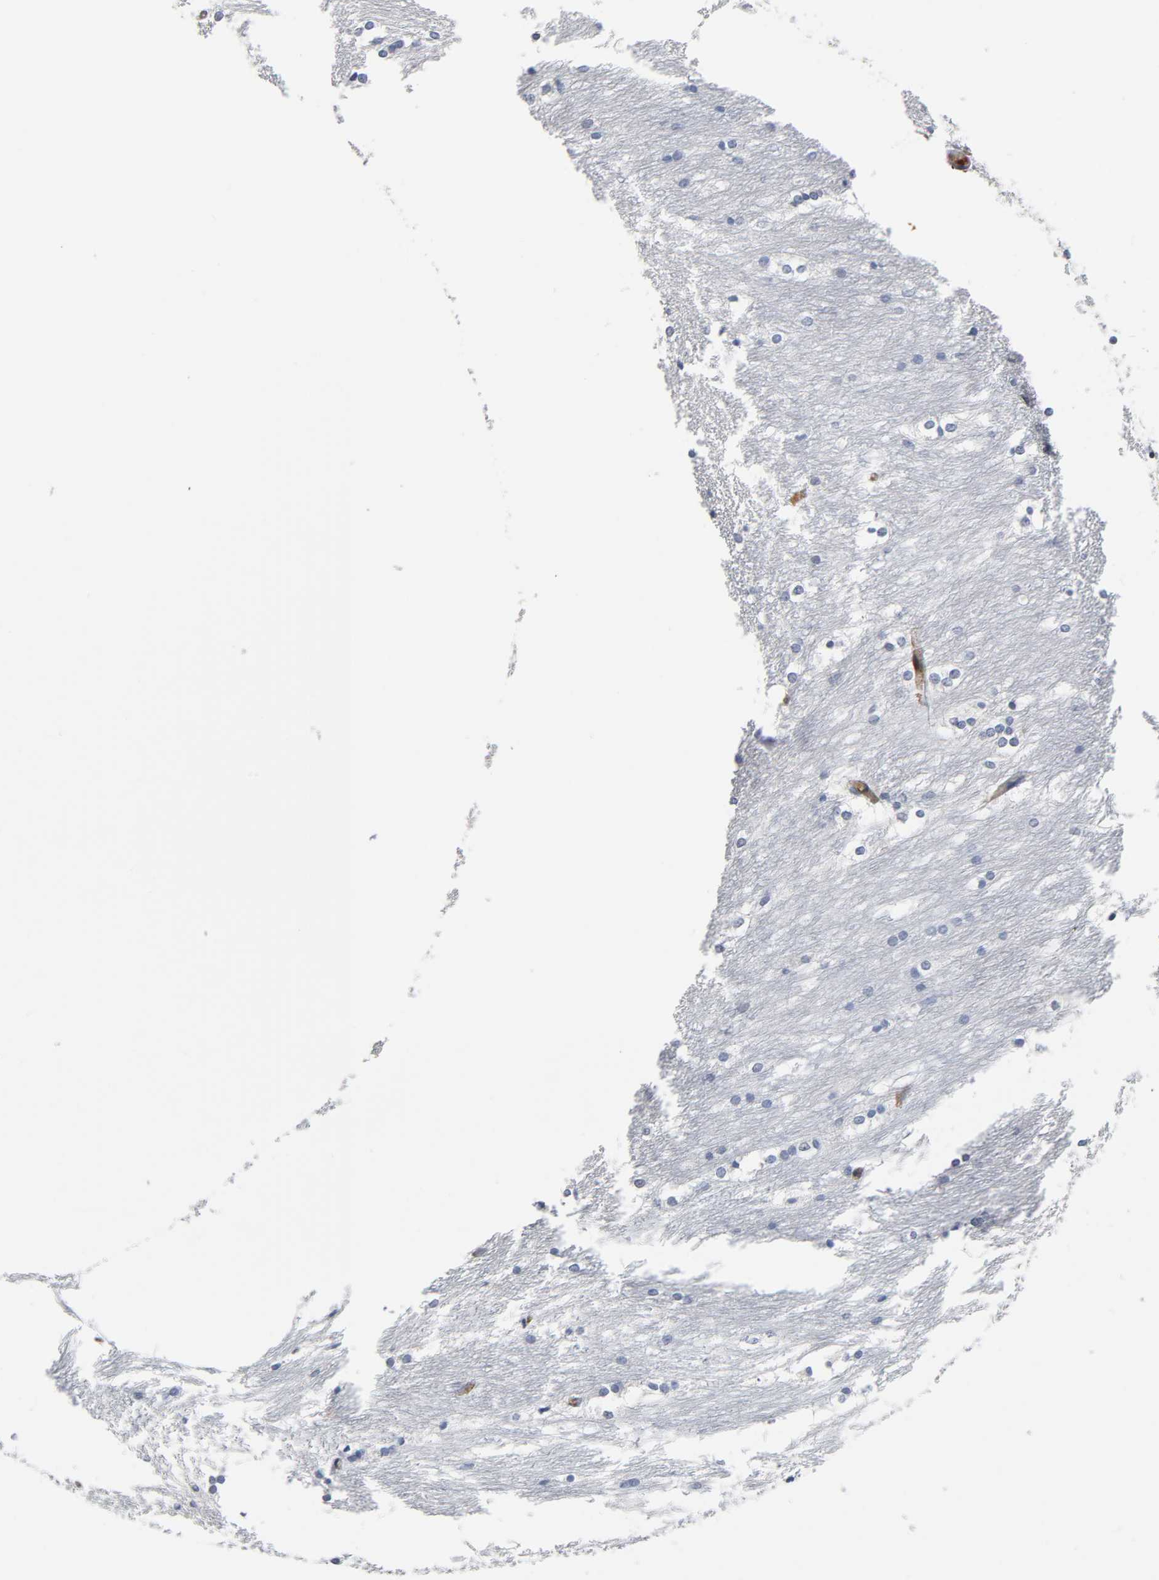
{"staining": {"intensity": "negative", "quantity": "none", "location": "none"}, "tissue": "caudate", "cell_type": "Glial cells", "image_type": "normal", "snomed": [{"axis": "morphology", "description": "Normal tissue, NOS"}, {"axis": "topography", "description": "Lateral ventricle wall"}], "caption": "IHC of unremarkable human caudate exhibits no positivity in glial cells.", "gene": "CD2AP", "patient": {"sex": "female", "age": 19}}